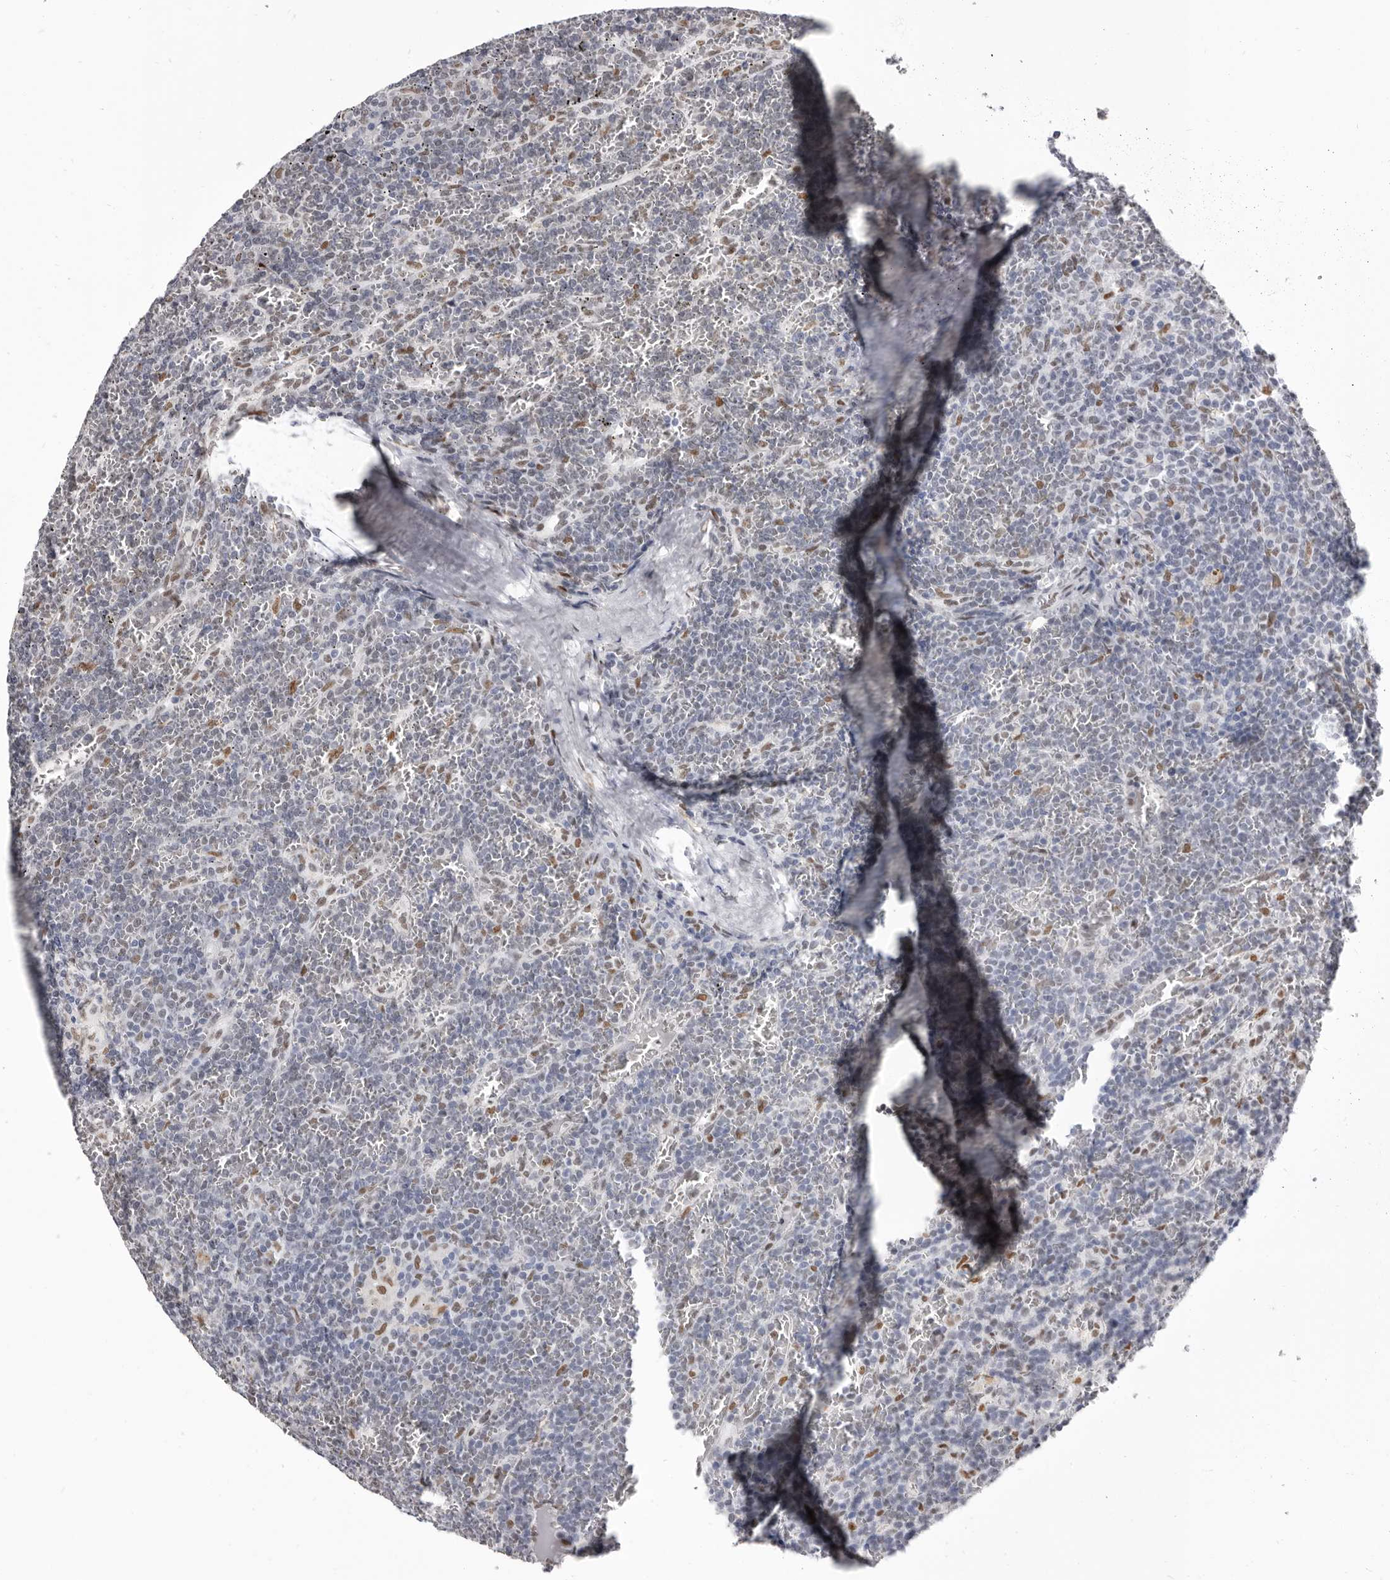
{"staining": {"intensity": "negative", "quantity": "none", "location": "none"}, "tissue": "lymphoma", "cell_type": "Tumor cells", "image_type": "cancer", "snomed": [{"axis": "morphology", "description": "Malignant lymphoma, non-Hodgkin's type, Low grade"}, {"axis": "topography", "description": "Spleen"}], "caption": "High magnification brightfield microscopy of lymphoma stained with DAB (3,3'-diaminobenzidine) (brown) and counterstained with hematoxylin (blue): tumor cells show no significant staining.", "gene": "ZNF326", "patient": {"sex": "female", "age": 19}}